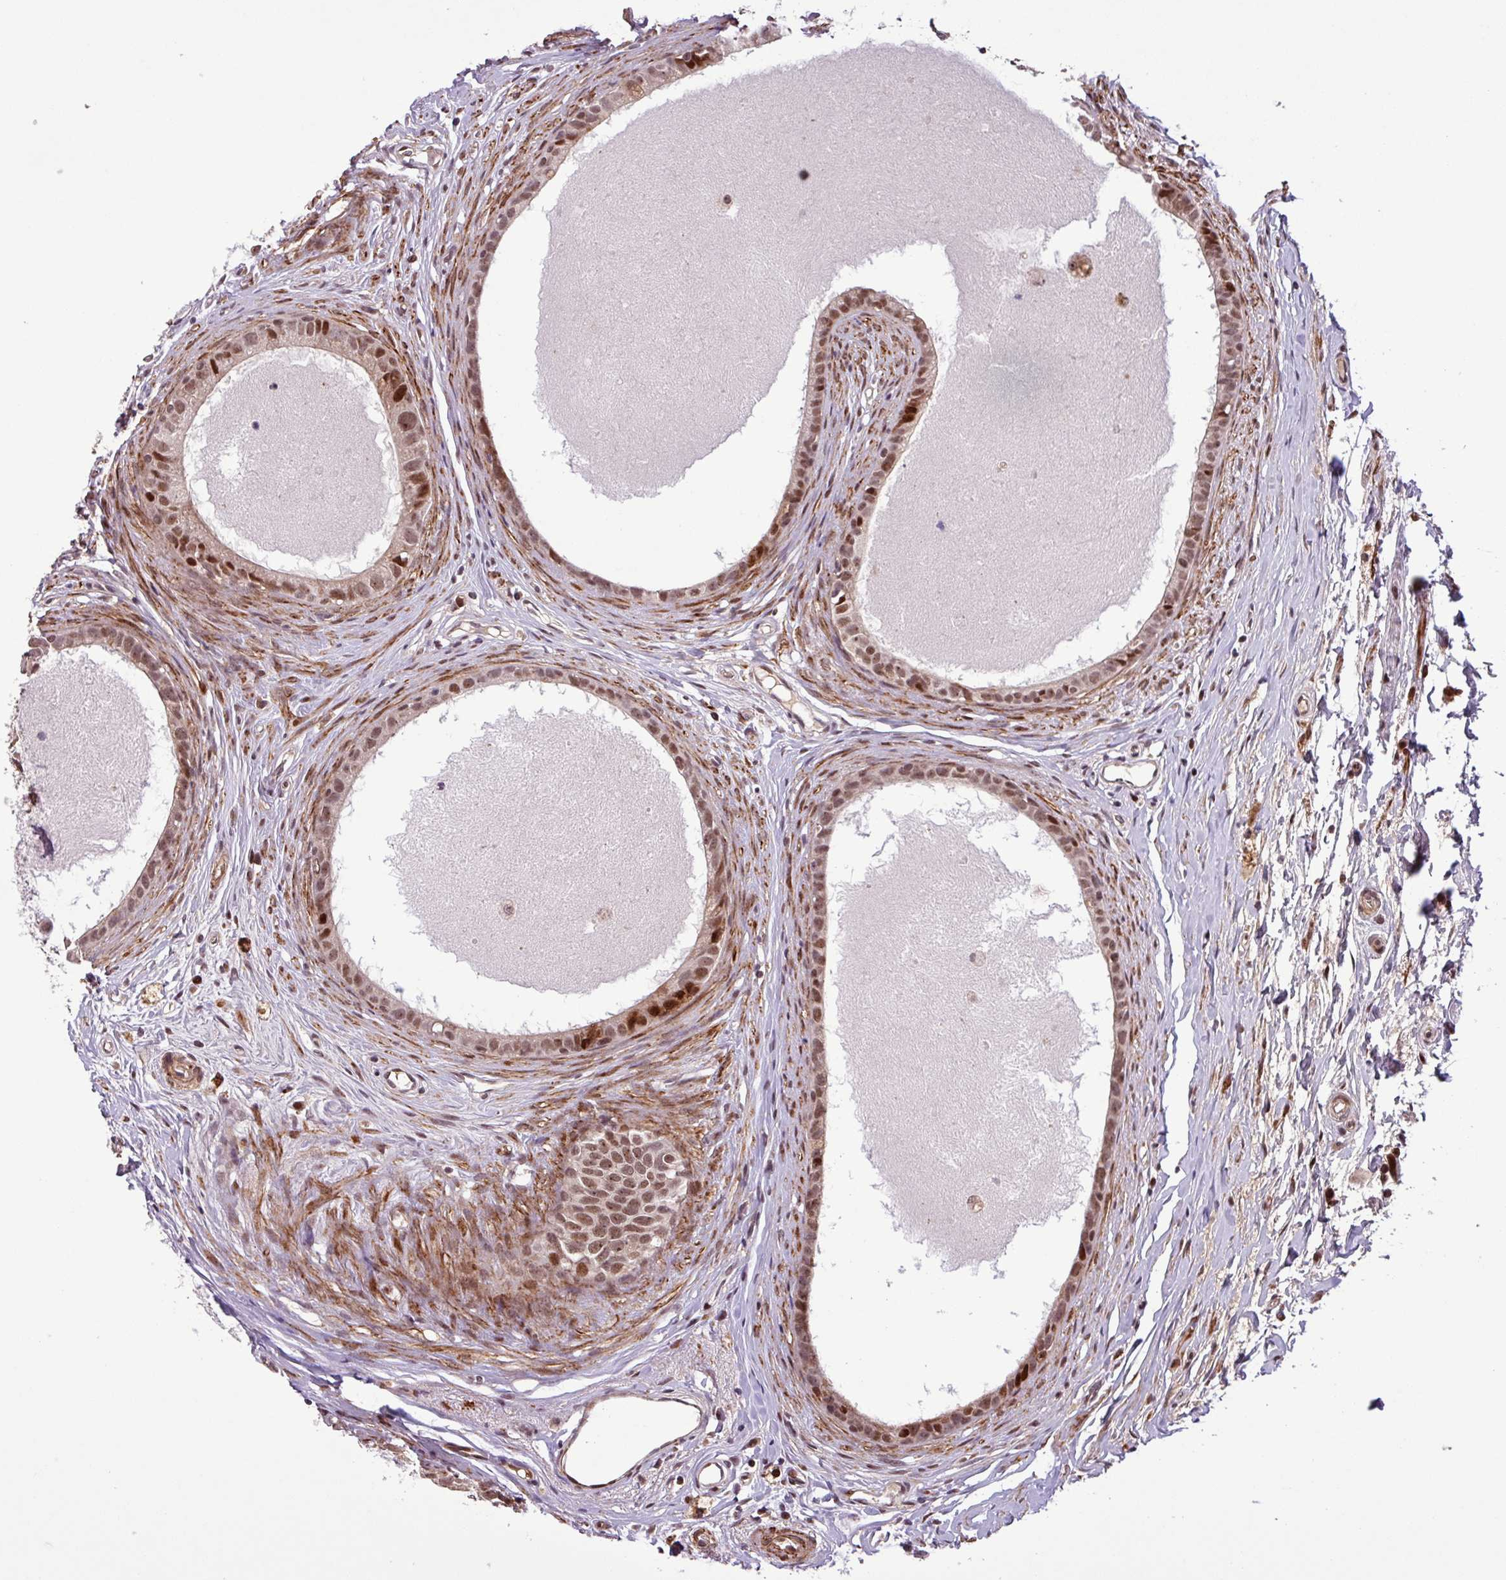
{"staining": {"intensity": "moderate", "quantity": ">75%", "location": "nuclear"}, "tissue": "epididymis", "cell_type": "Glandular cells", "image_type": "normal", "snomed": [{"axis": "morphology", "description": "Normal tissue, NOS"}, {"axis": "topography", "description": "Epididymis"}], "caption": "Normal epididymis exhibits moderate nuclear staining in about >75% of glandular cells The staining was performed using DAB (3,3'-diaminobenzidine), with brown indicating positive protein expression. Nuclei are stained blue with hematoxylin..", "gene": "SLC22A24", "patient": {"sex": "male", "age": 80}}